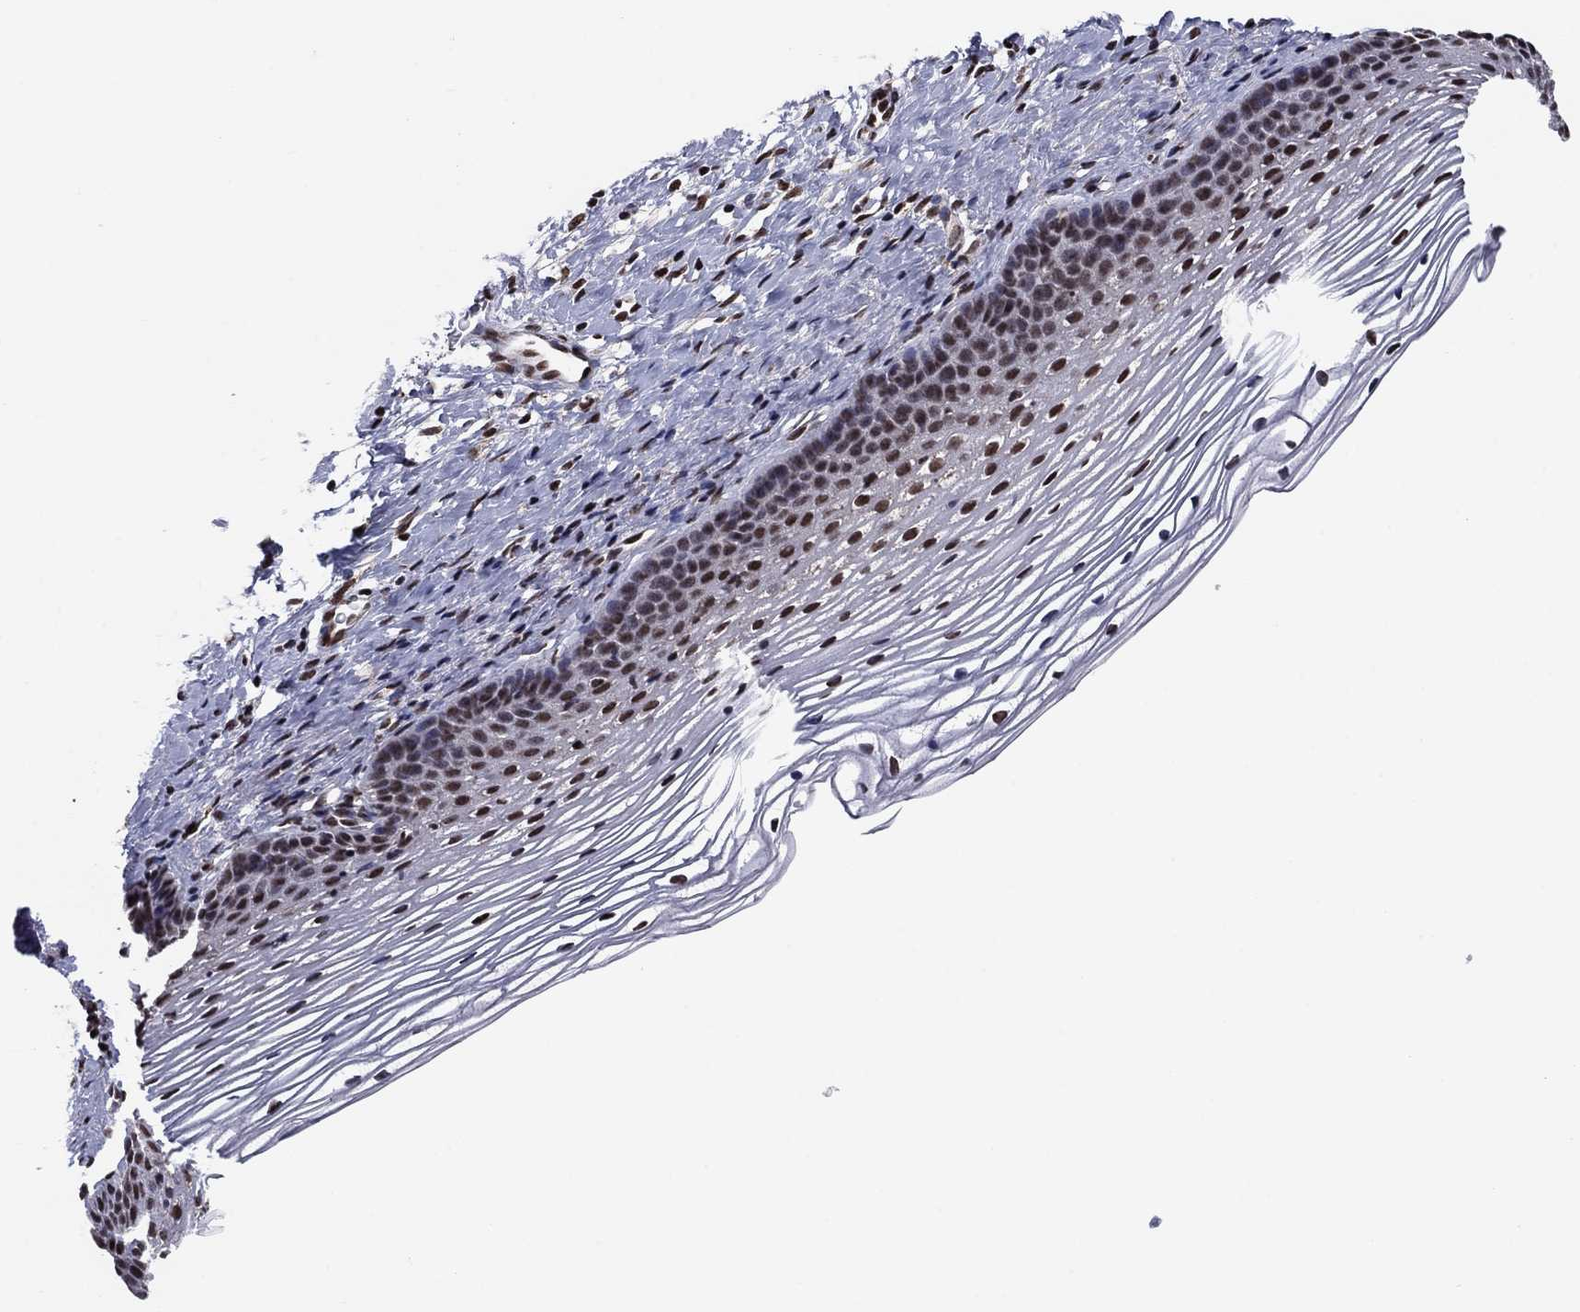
{"staining": {"intensity": "moderate", "quantity": ">75%", "location": "nuclear"}, "tissue": "cervix", "cell_type": "Squamous epithelial cells", "image_type": "normal", "snomed": [{"axis": "morphology", "description": "Normal tissue, NOS"}, {"axis": "topography", "description": "Cervix"}], "caption": "Moderate nuclear protein expression is appreciated in approximately >75% of squamous epithelial cells in cervix. (brown staining indicates protein expression, while blue staining denotes nuclei).", "gene": "N4BP2", "patient": {"sex": "female", "age": 39}}